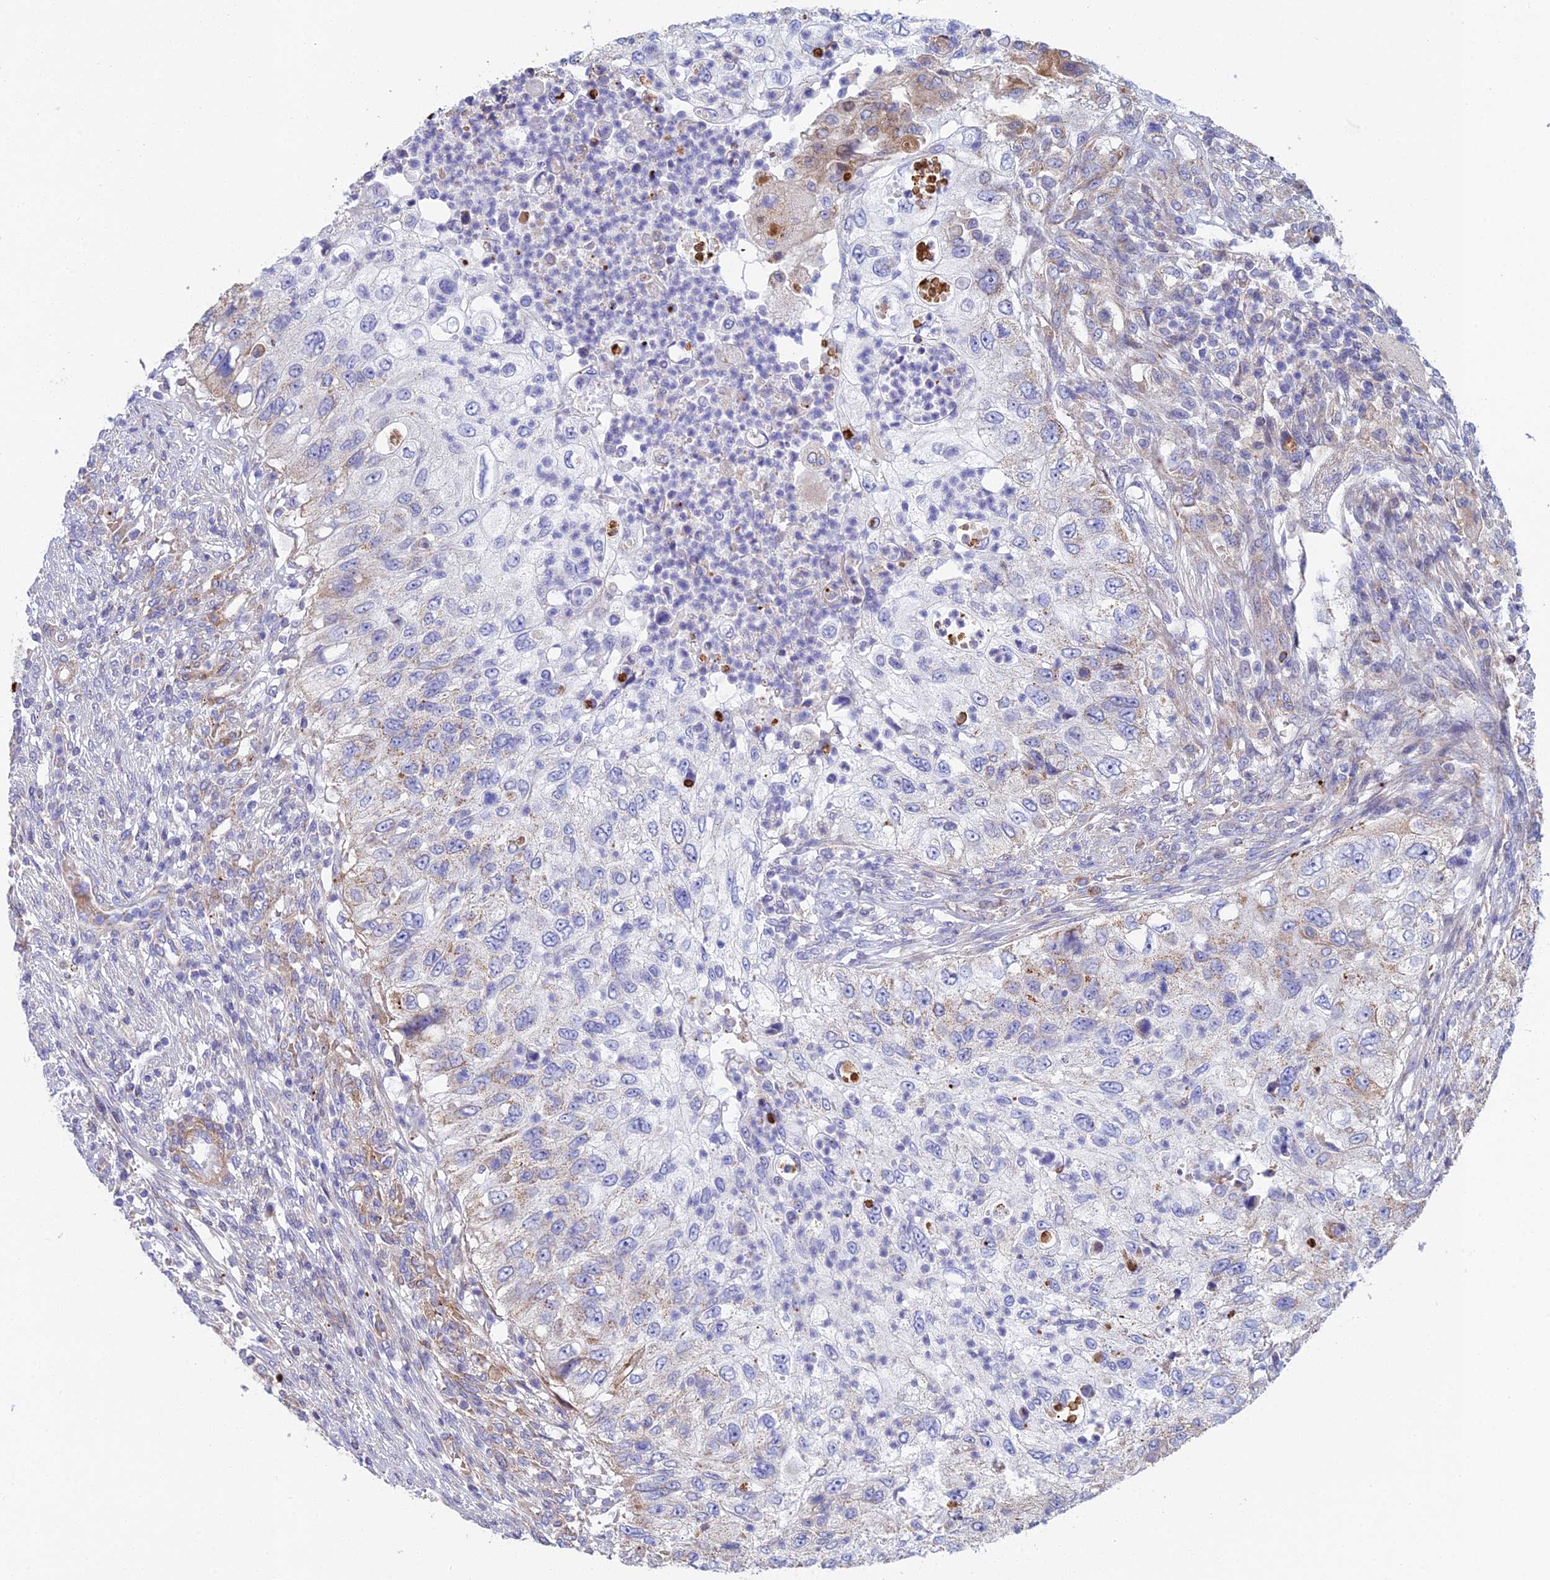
{"staining": {"intensity": "moderate", "quantity": "<25%", "location": "cytoplasmic/membranous"}, "tissue": "urothelial cancer", "cell_type": "Tumor cells", "image_type": "cancer", "snomed": [{"axis": "morphology", "description": "Urothelial carcinoma, High grade"}, {"axis": "topography", "description": "Urinary bladder"}], "caption": "This is an image of immunohistochemistry (IHC) staining of urothelial cancer, which shows moderate expression in the cytoplasmic/membranous of tumor cells.", "gene": "CSPG4", "patient": {"sex": "female", "age": 60}}